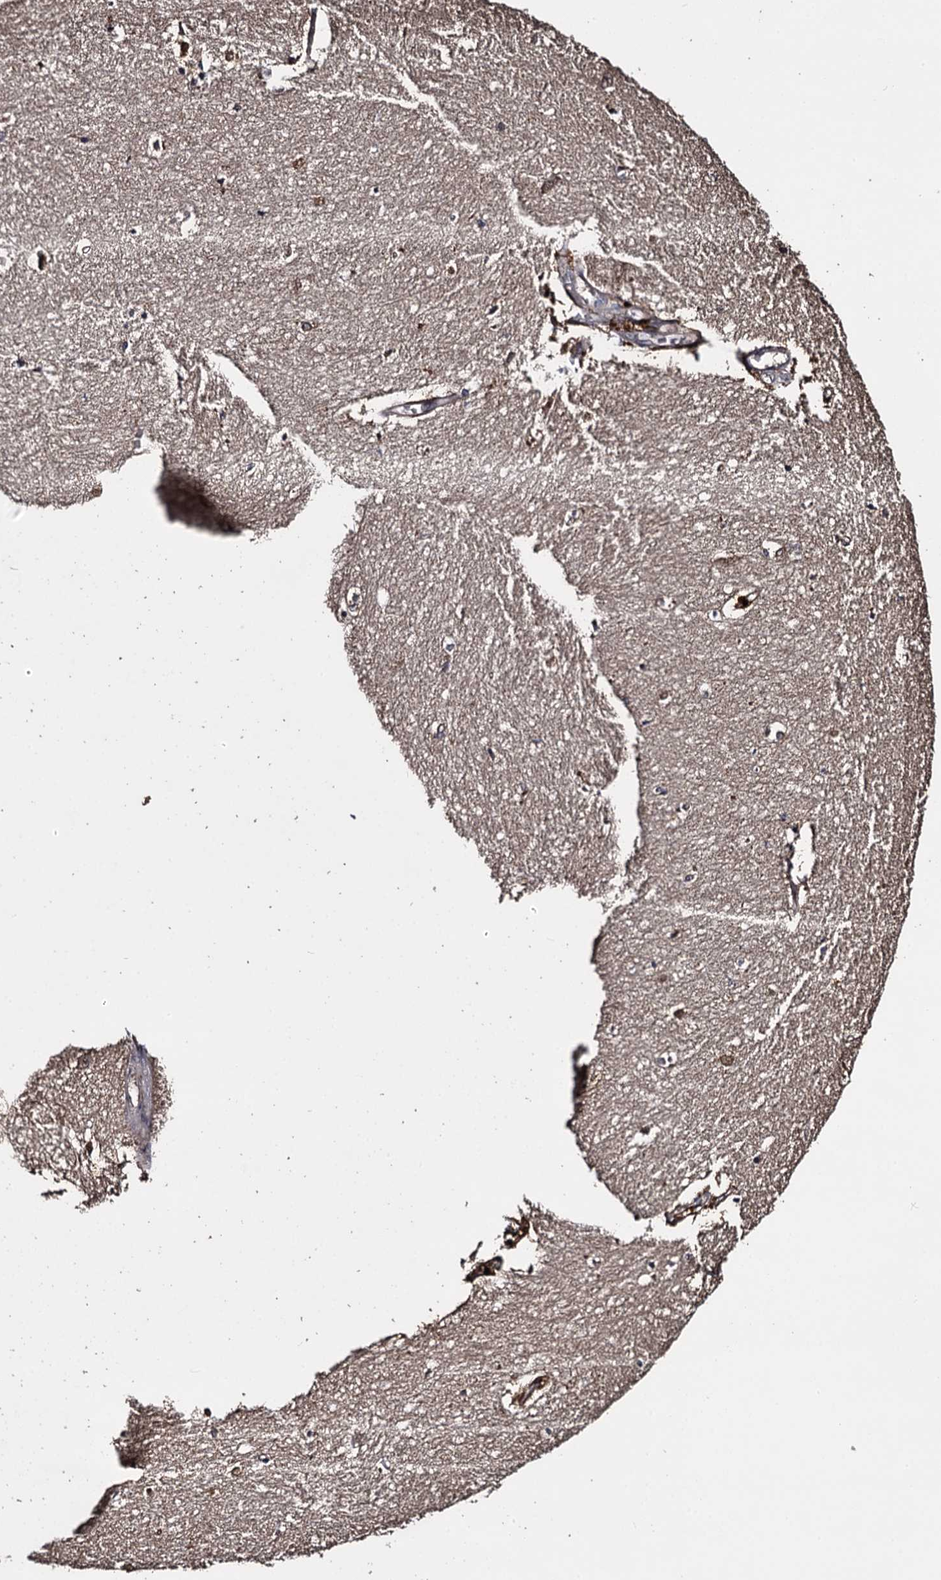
{"staining": {"intensity": "moderate", "quantity": "<25%", "location": "nuclear"}, "tissue": "hippocampus", "cell_type": "Glial cells", "image_type": "normal", "snomed": [{"axis": "morphology", "description": "Normal tissue, NOS"}, {"axis": "topography", "description": "Hippocampus"}], "caption": "Immunohistochemical staining of normal hippocampus reveals <25% levels of moderate nuclear protein expression in about <25% of glial cells. Immunohistochemistry stains the protein of interest in brown and the nuclei are stained blue.", "gene": "SLC46A3", "patient": {"sex": "female", "age": 64}}